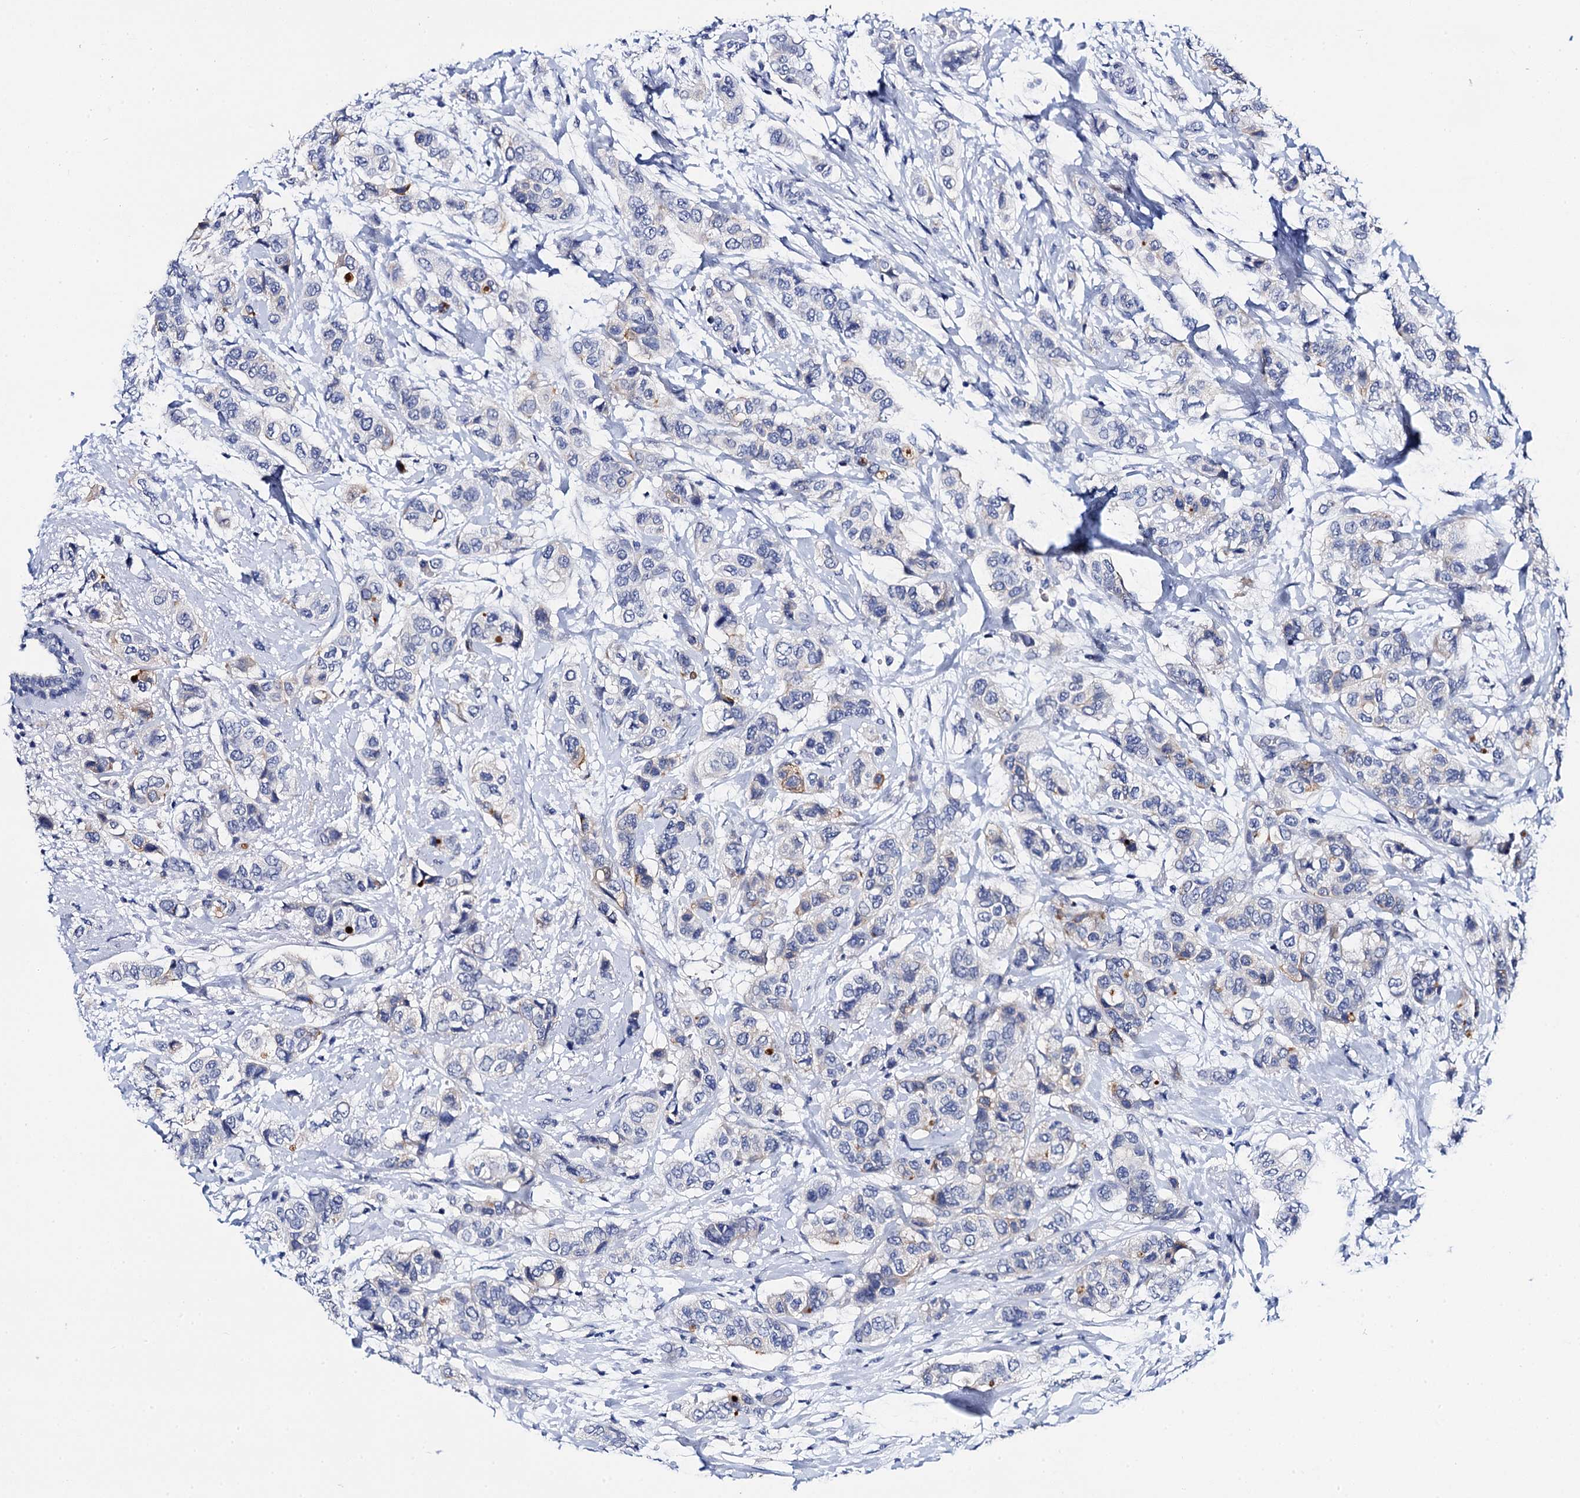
{"staining": {"intensity": "weak", "quantity": "<25%", "location": "cytoplasmic/membranous"}, "tissue": "breast cancer", "cell_type": "Tumor cells", "image_type": "cancer", "snomed": [{"axis": "morphology", "description": "Lobular carcinoma"}, {"axis": "topography", "description": "Breast"}], "caption": "Tumor cells are negative for protein expression in human breast lobular carcinoma.", "gene": "LYPD3", "patient": {"sex": "female", "age": 51}}